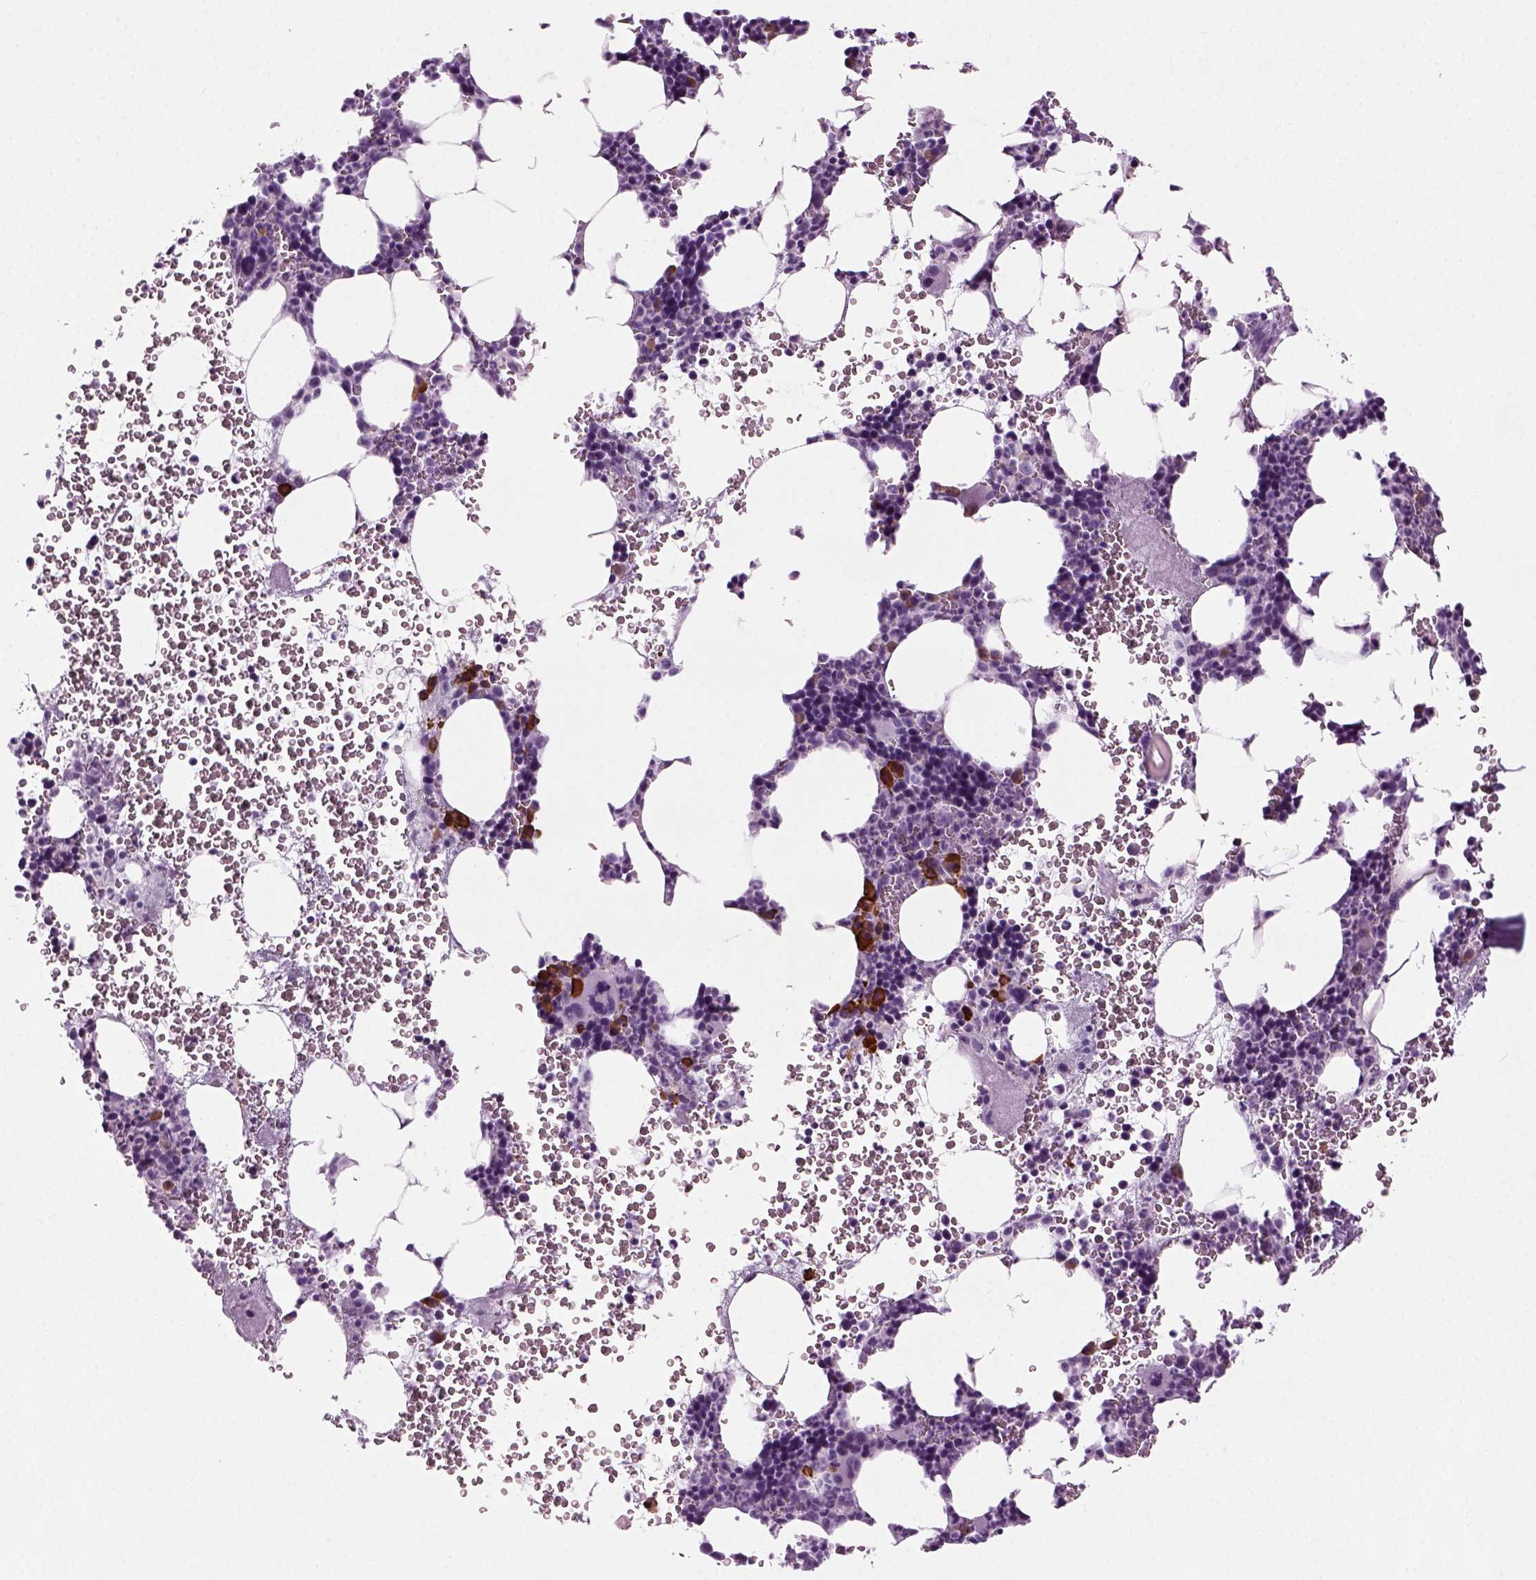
{"staining": {"intensity": "strong", "quantity": "<25%", "location": "cytoplasmic/membranous"}, "tissue": "bone marrow", "cell_type": "Hematopoietic cells", "image_type": "normal", "snomed": [{"axis": "morphology", "description": "Normal tissue, NOS"}, {"axis": "topography", "description": "Bone marrow"}], "caption": "An image of bone marrow stained for a protein demonstrates strong cytoplasmic/membranous brown staining in hematopoietic cells. (brown staining indicates protein expression, while blue staining denotes nuclei).", "gene": "PRLH", "patient": {"sex": "male", "age": 44}}